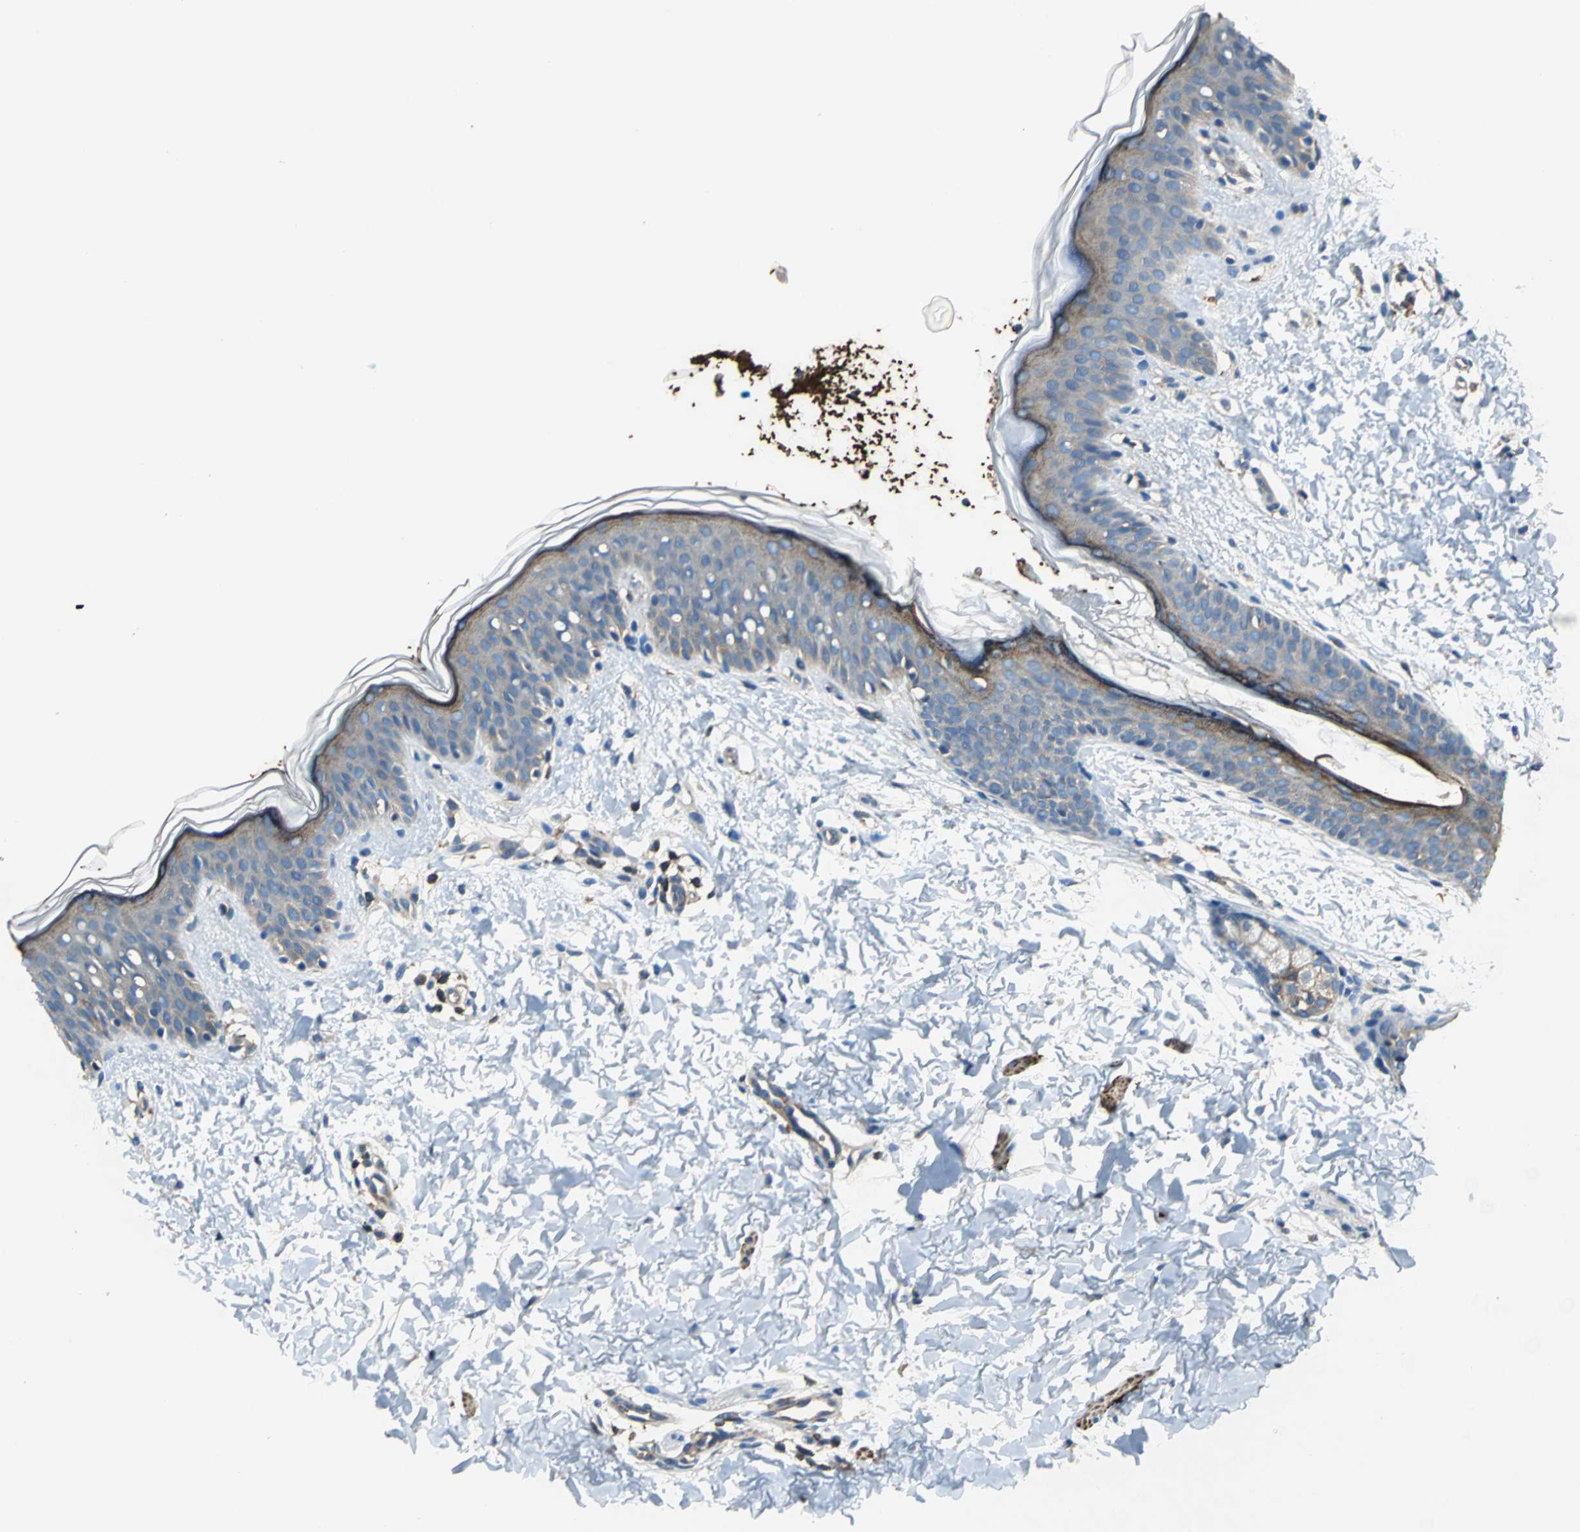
{"staining": {"intensity": "negative", "quantity": "none", "location": "none"}, "tissue": "skin", "cell_type": "Fibroblasts", "image_type": "normal", "snomed": [{"axis": "morphology", "description": "Normal tissue, NOS"}, {"axis": "topography", "description": "Skin"}], "caption": "An immunohistochemistry micrograph of benign skin is shown. There is no staining in fibroblasts of skin.", "gene": "PARVA", "patient": {"sex": "female", "age": 4}}